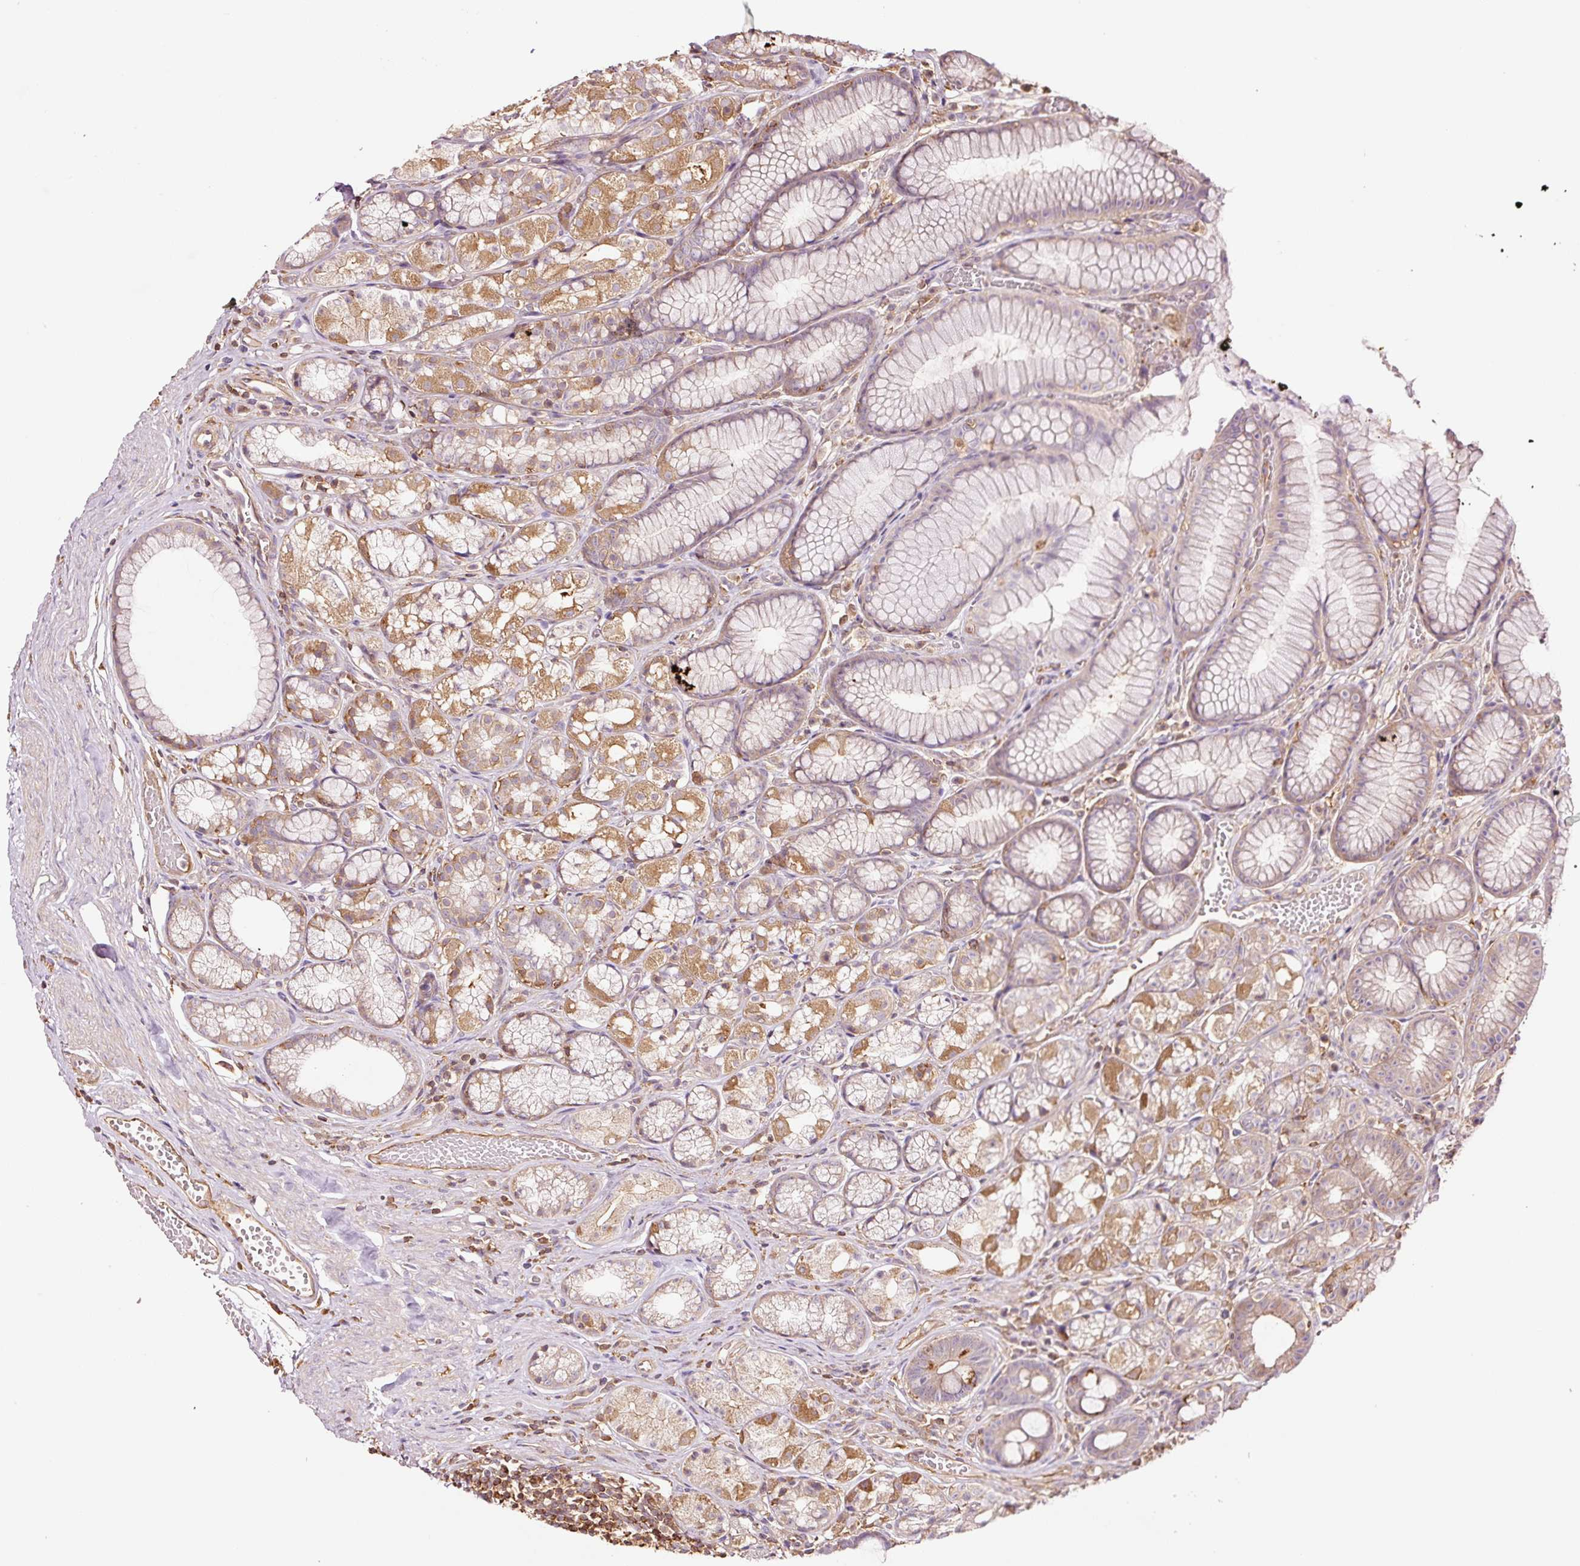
{"staining": {"intensity": "moderate", "quantity": "25%-75%", "location": "cytoplasmic/membranous"}, "tissue": "stomach", "cell_type": "Glandular cells", "image_type": "normal", "snomed": [{"axis": "morphology", "description": "Normal tissue, NOS"}, {"axis": "topography", "description": "Smooth muscle"}, {"axis": "topography", "description": "Stomach"}], "caption": "Stomach was stained to show a protein in brown. There is medium levels of moderate cytoplasmic/membranous positivity in approximately 25%-75% of glandular cells. (brown staining indicates protein expression, while blue staining denotes nuclei).", "gene": "METAP1", "patient": {"sex": "male", "age": 70}}